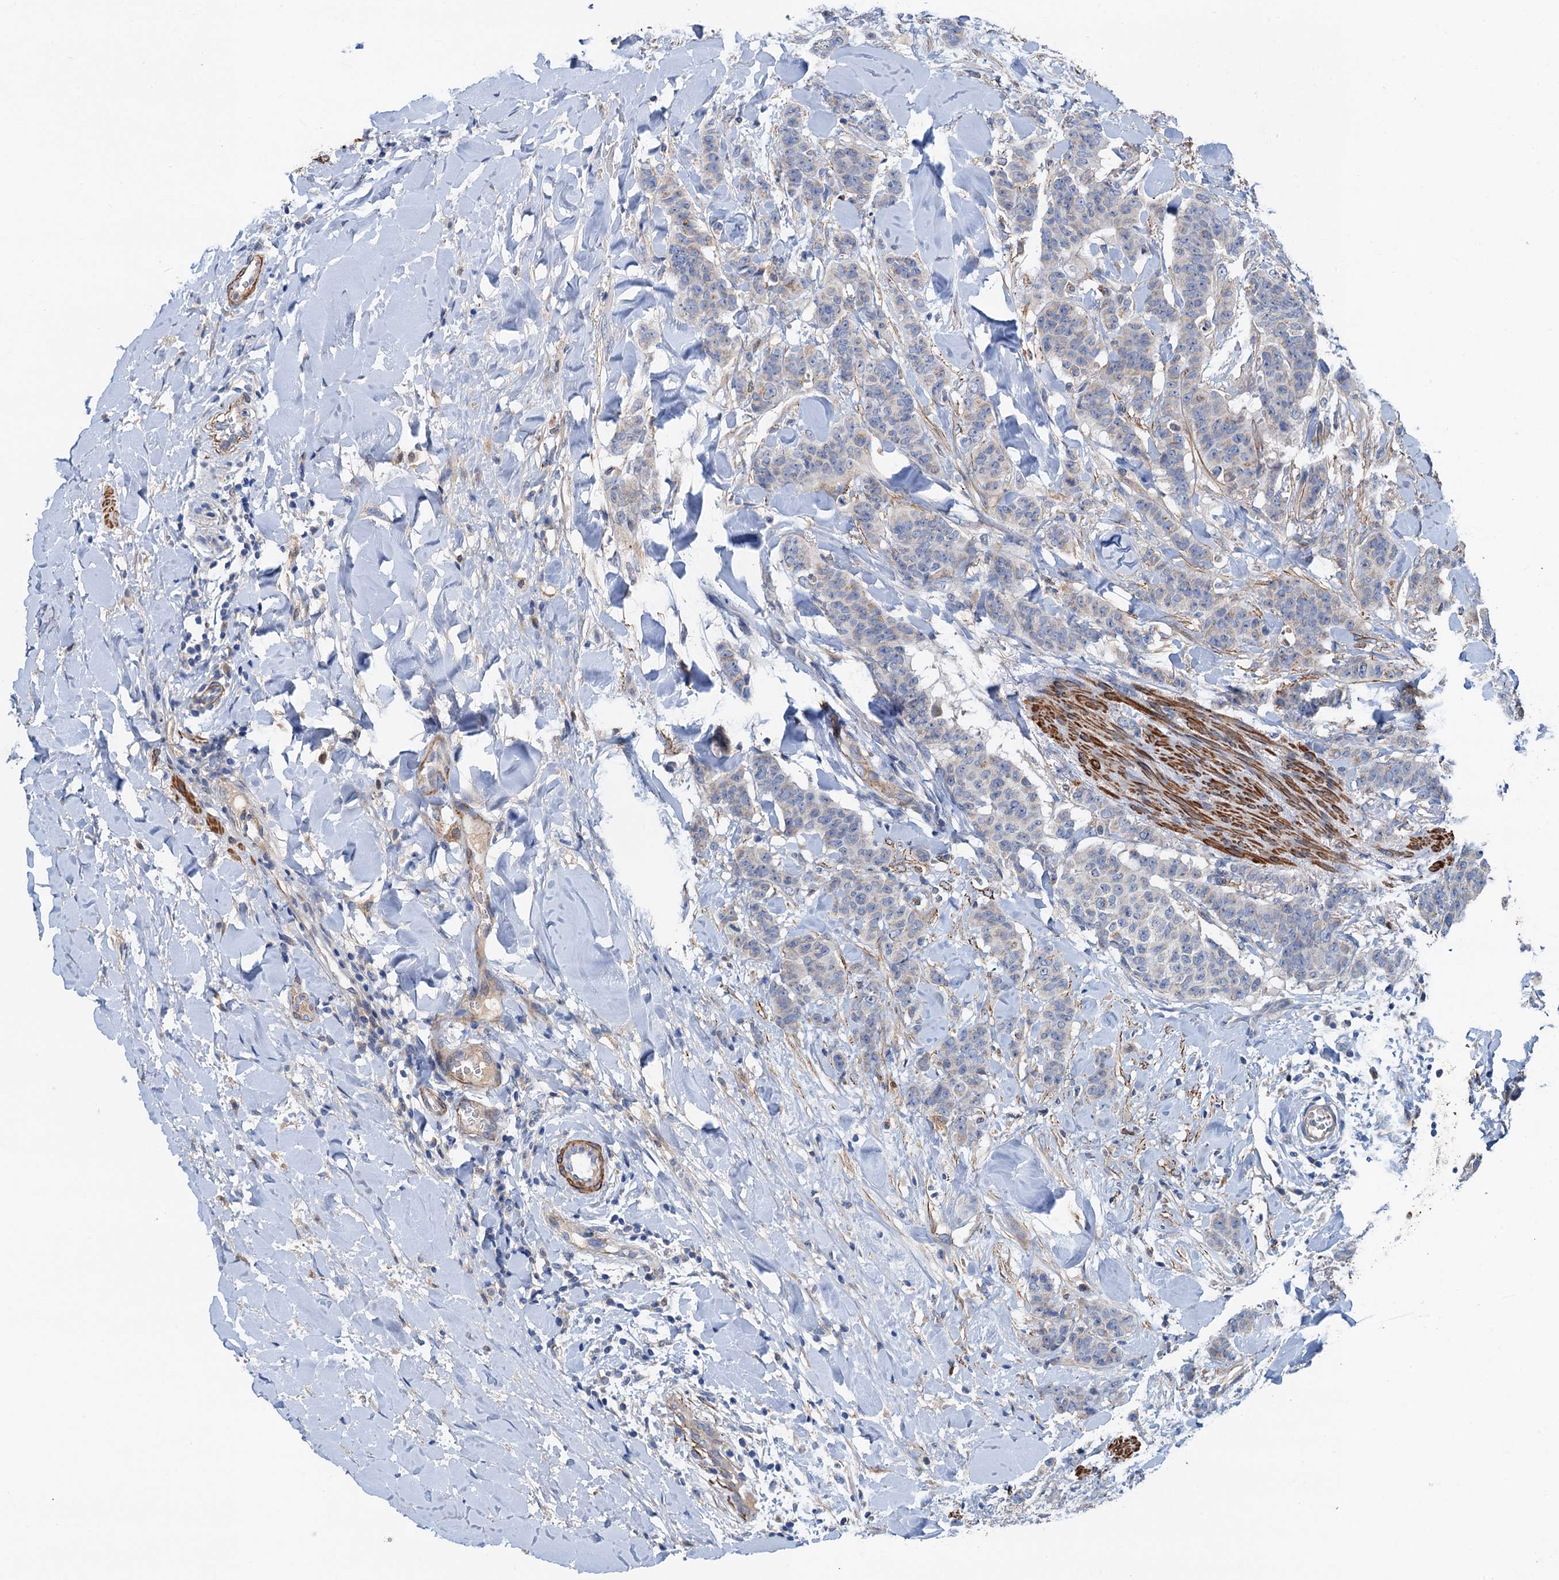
{"staining": {"intensity": "negative", "quantity": "none", "location": "none"}, "tissue": "breast cancer", "cell_type": "Tumor cells", "image_type": "cancer", "snomed": [{"axis": "morphology", "description": "Duct carcinoma"}, {"axis": "topography", "description": "Breast"}], "caption": "Protein analysis of breast cancer (infiltrating ductal carcinoma) shows no significant expression in tumor cells.", "gene": "CSTPP1", "patient": {"sex": "female", "age": 40}}